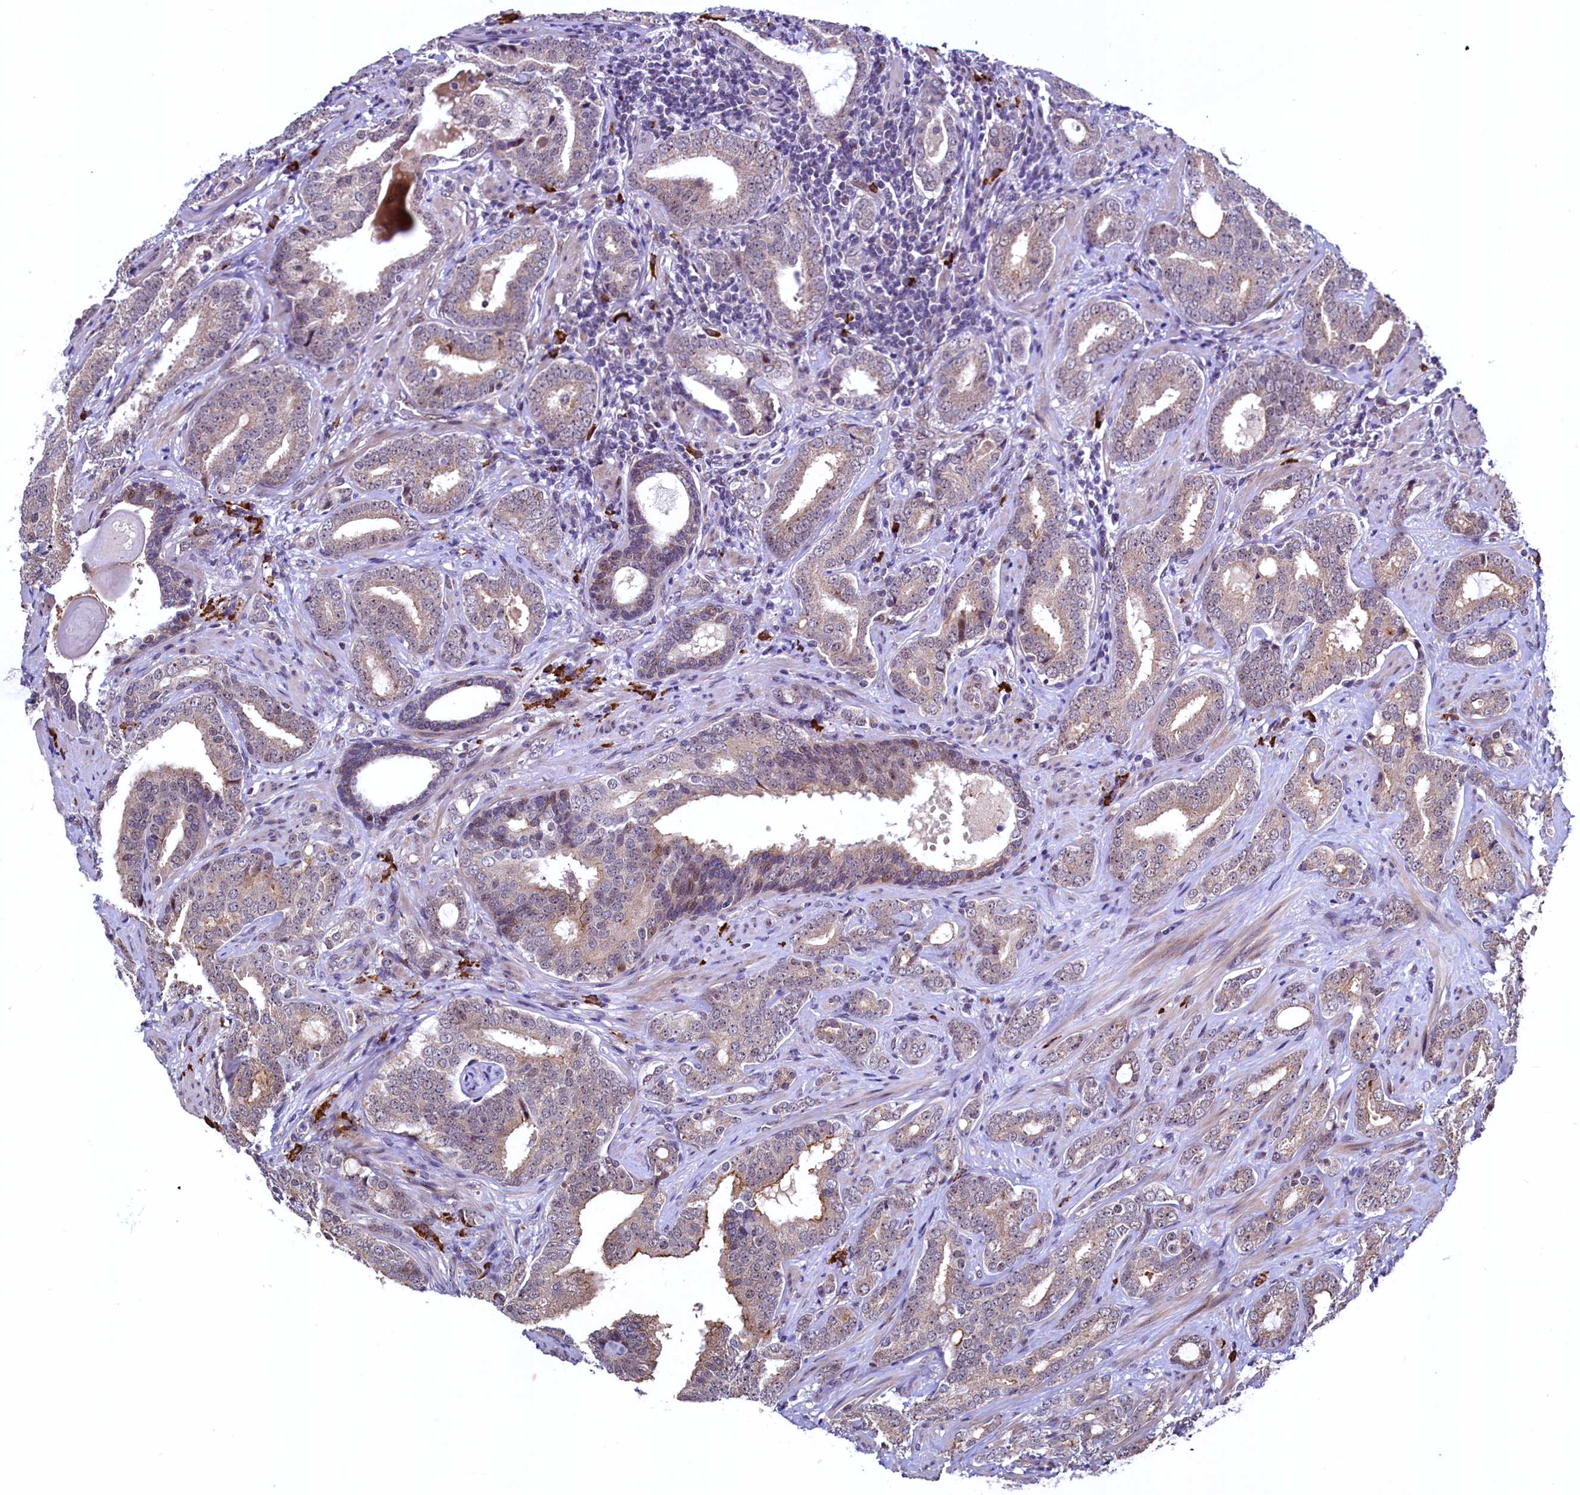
{"staining": {"intensity": "weak", "quantity": "25%-75%", "location": "cytoplasmic/membranous"}, "tissue": "prostate cancer", "cell_type": "Tumor cells", "image_type": "cancer", "snomed": [{"axis": "morphology", "description": "Adenocarcinoma, High grade"}, {"axis": "topography", "description": "Prostate"}], "caption": "Prostate cancer (adenocarcinoma (high-grade)) tissue exhibits weak cytoplasmic/membranous expression in approximately 25%-75% of tumor cells, visualized by immunohistochemistry. The staining was performed using DAB to visualize the protein expression in brown, while the nuclei were stained in blue with hematoxylin (Magnification: 20x).", "gene": "RBFA", "patient": {"sex": "male", "age": 63}}